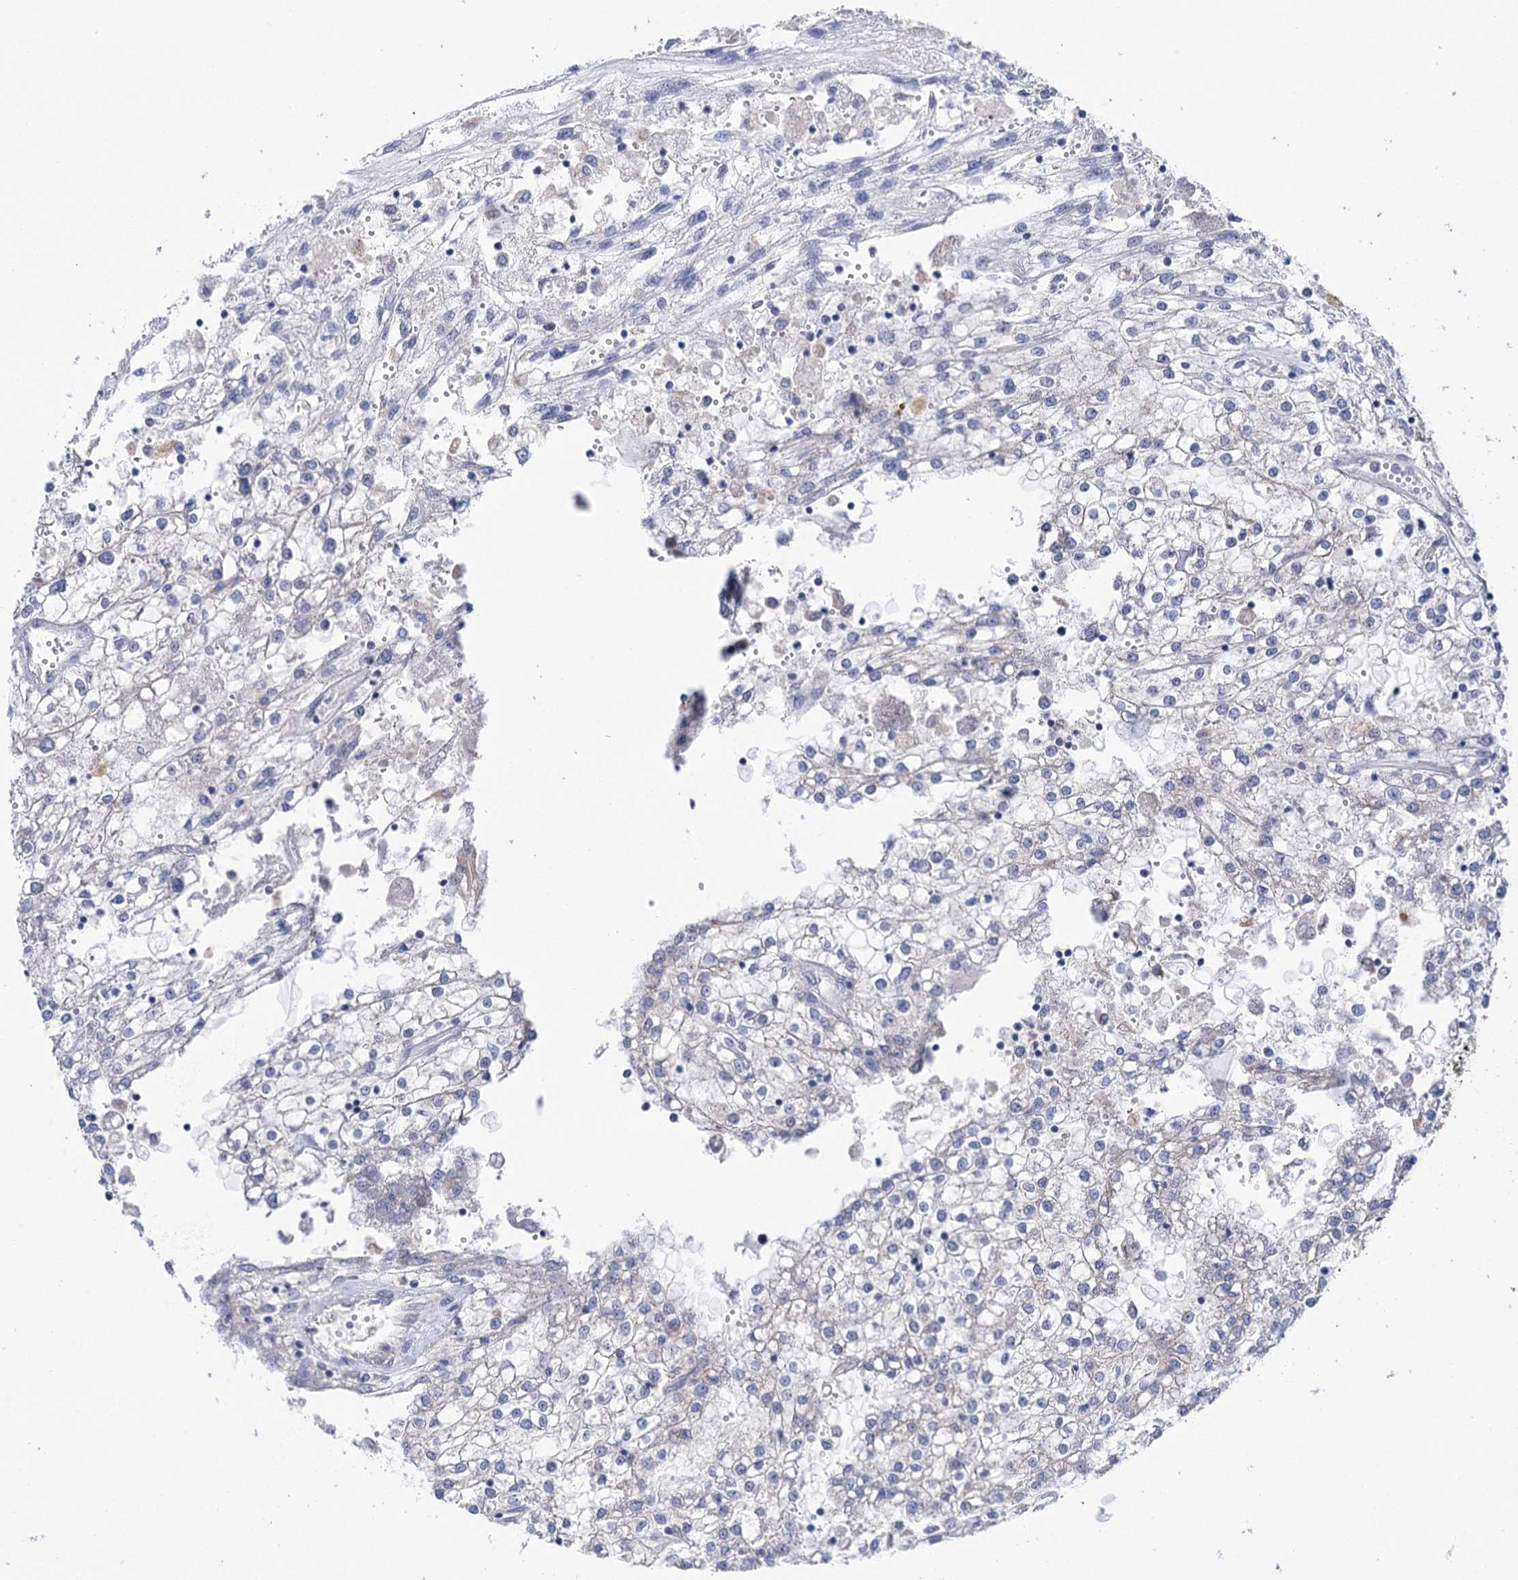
{"staining": {"intensity": "negative", "quantity": "none", "location": "none"}, "tissue": "renal cancer", "cell_type": "Tumor cells", "image_type": "cancer", "snomed": [{"axis": "morphology", "description": "Adenocarcinoma, NOS"}, {"axis": "topography", "description": "Kidney"}], "caption": "DAB (3,3'-diaminobenzidine) immunohistochemical staining of adenocarcinoma (renal) displays no significant positivity in tumor cells. (Stains: DAB (3,3'-diaminobenzidine) immunohistochemistry with hematoxylin counter stain, Microscopy: brightfield microscopy at high magnification).", "gene": "SUCLA2", "patient": {"sex": "female", "age": 52}}